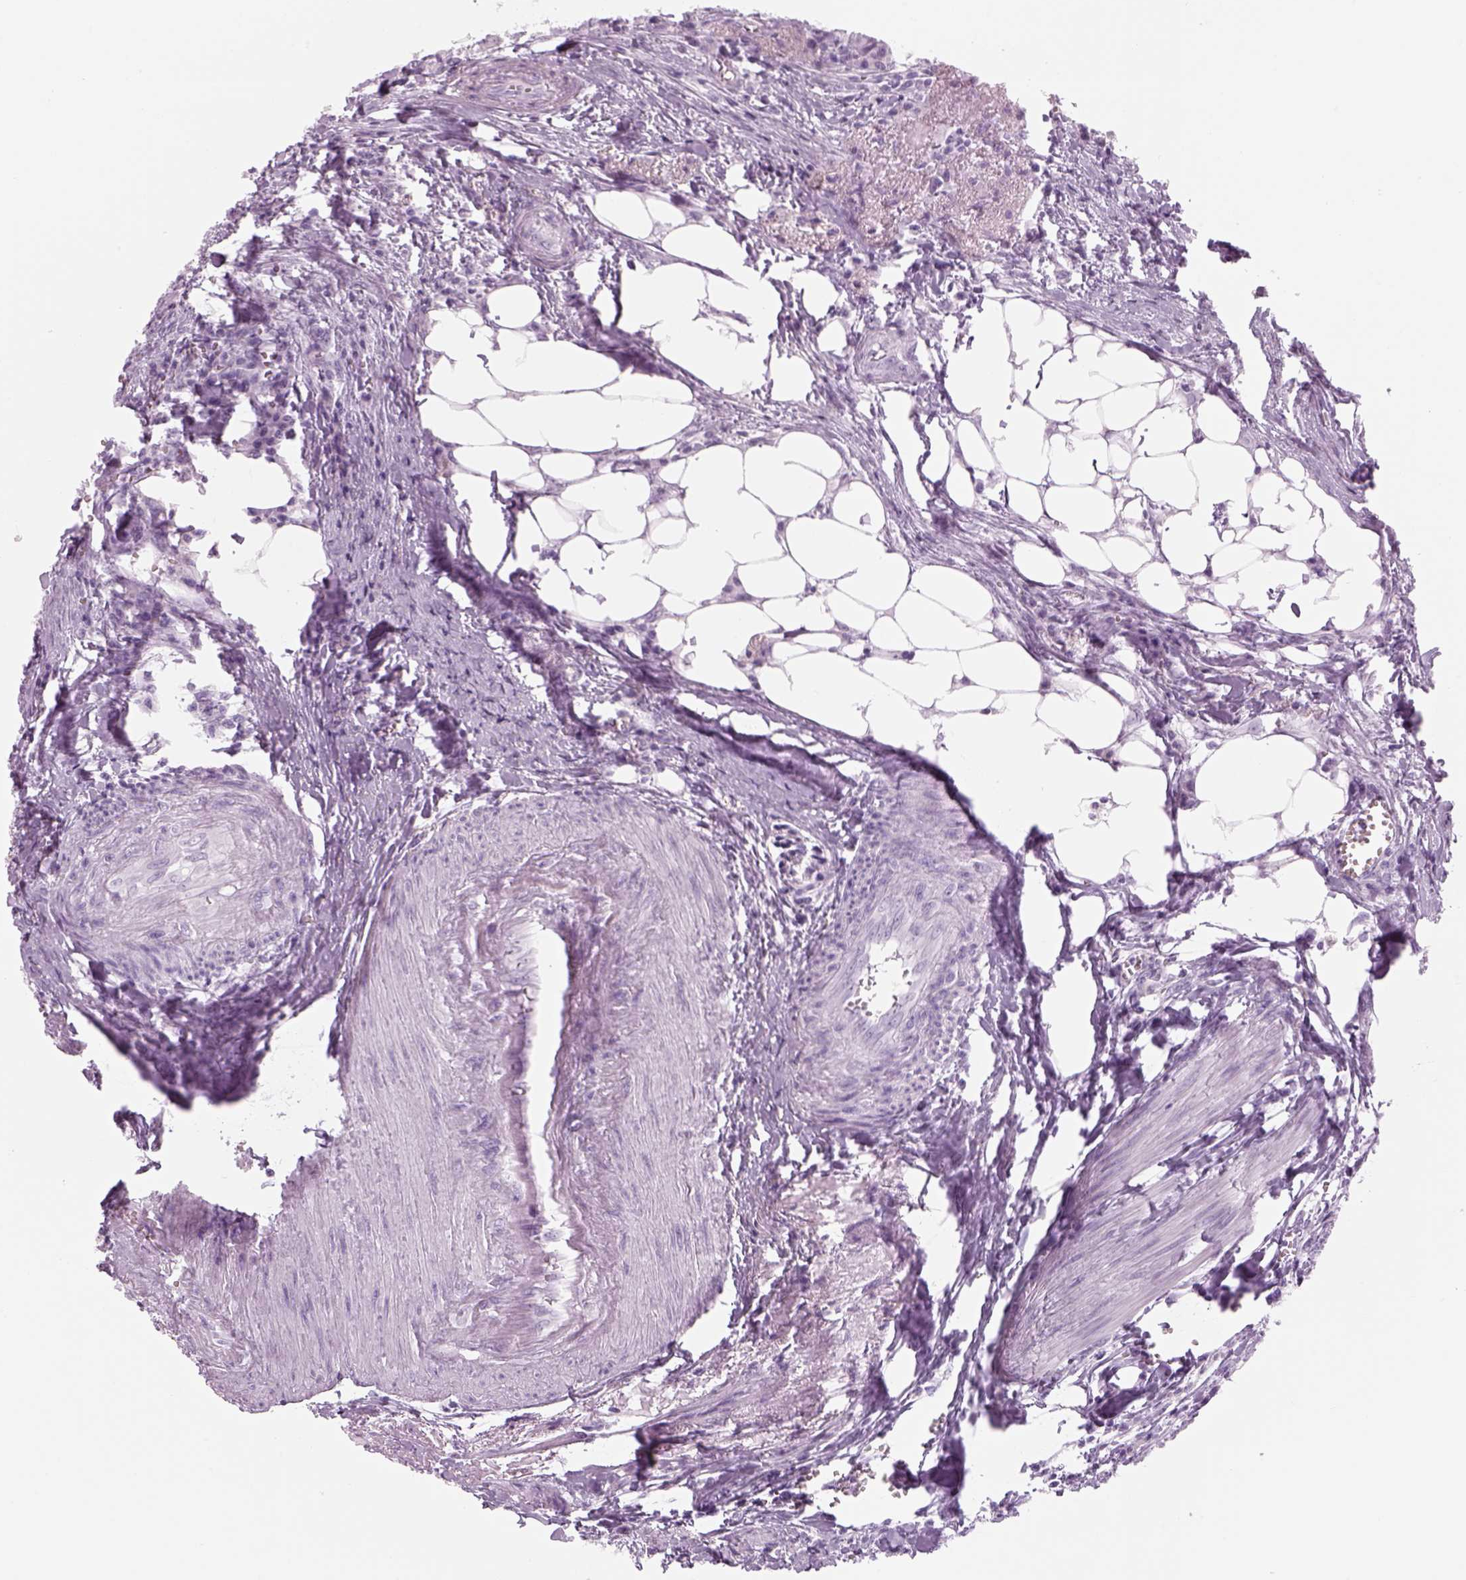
{"staining": {"intensity": "negative", "quantity": "none", "location": "none"}, "tissue": "colorectal cancer", "cell_type": "Tumor cells", "image_type": "cancer", "snomed": [{"axis": "morphology", "description": "Adenocarcinoma, NOS"}, {"axis": "topography", "description": "Colon"}], "caption": "Protein analysis of colorectal cancer (adenocarcinoma) displays no significant expression in tumor cells.", "gene": "PABPC1L2B", "patient": {"sex": "female", "age": 82}}